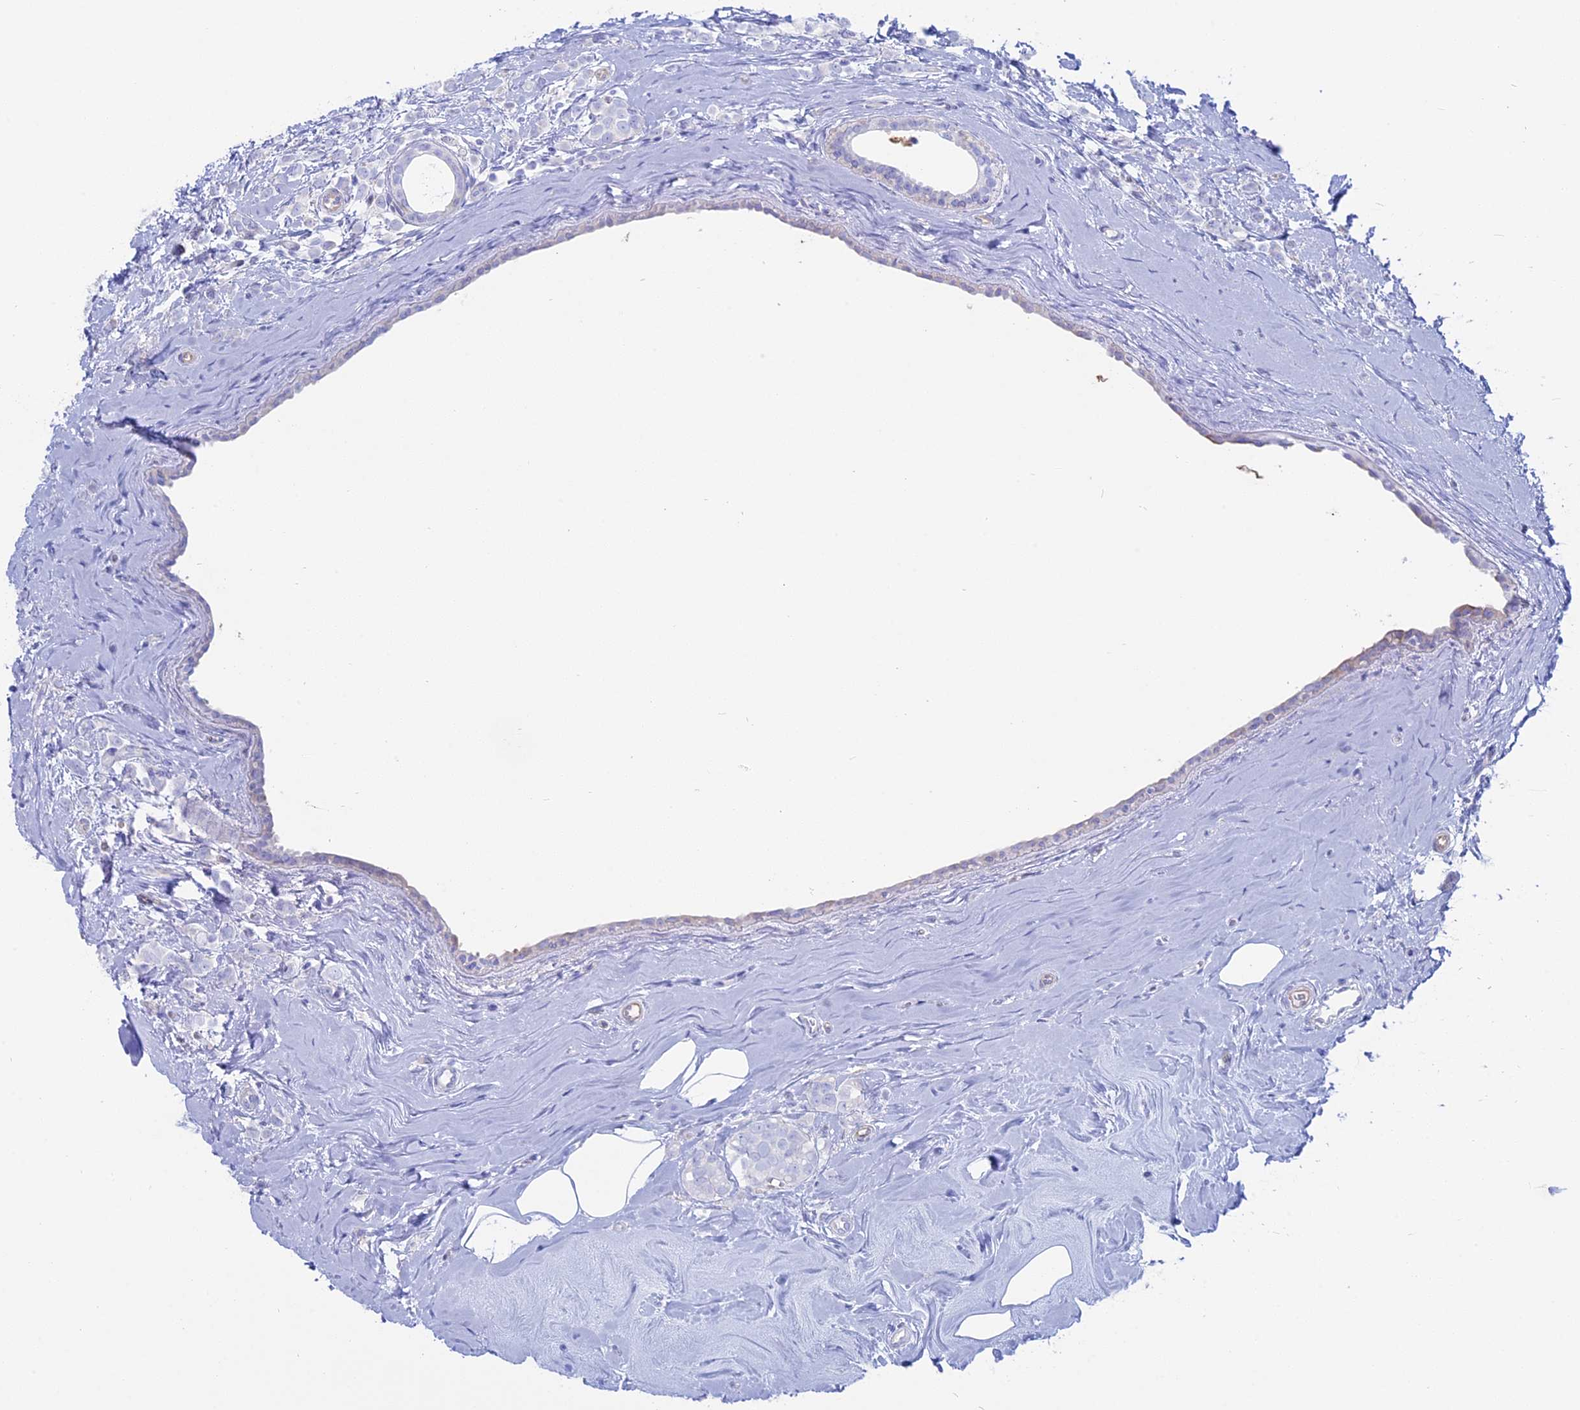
{"staining": {"intensity": "negative", "quantity": "none", "location": "none"}, "tissue": "breast cancer", "cell_type": "Tumor cells", "image_type": "cancer", "snomed": [{"axis": "morphology", "description": "Lobular carcinoma"}, {"axis": "topography", "description": "Breast"}], "caption": "Tumor cells are negative for protein expression in human breast cancer. Nuclei are stained in blue.", "gene": "OR2AE1", "patient": {"sex": "female", "age": 47}}